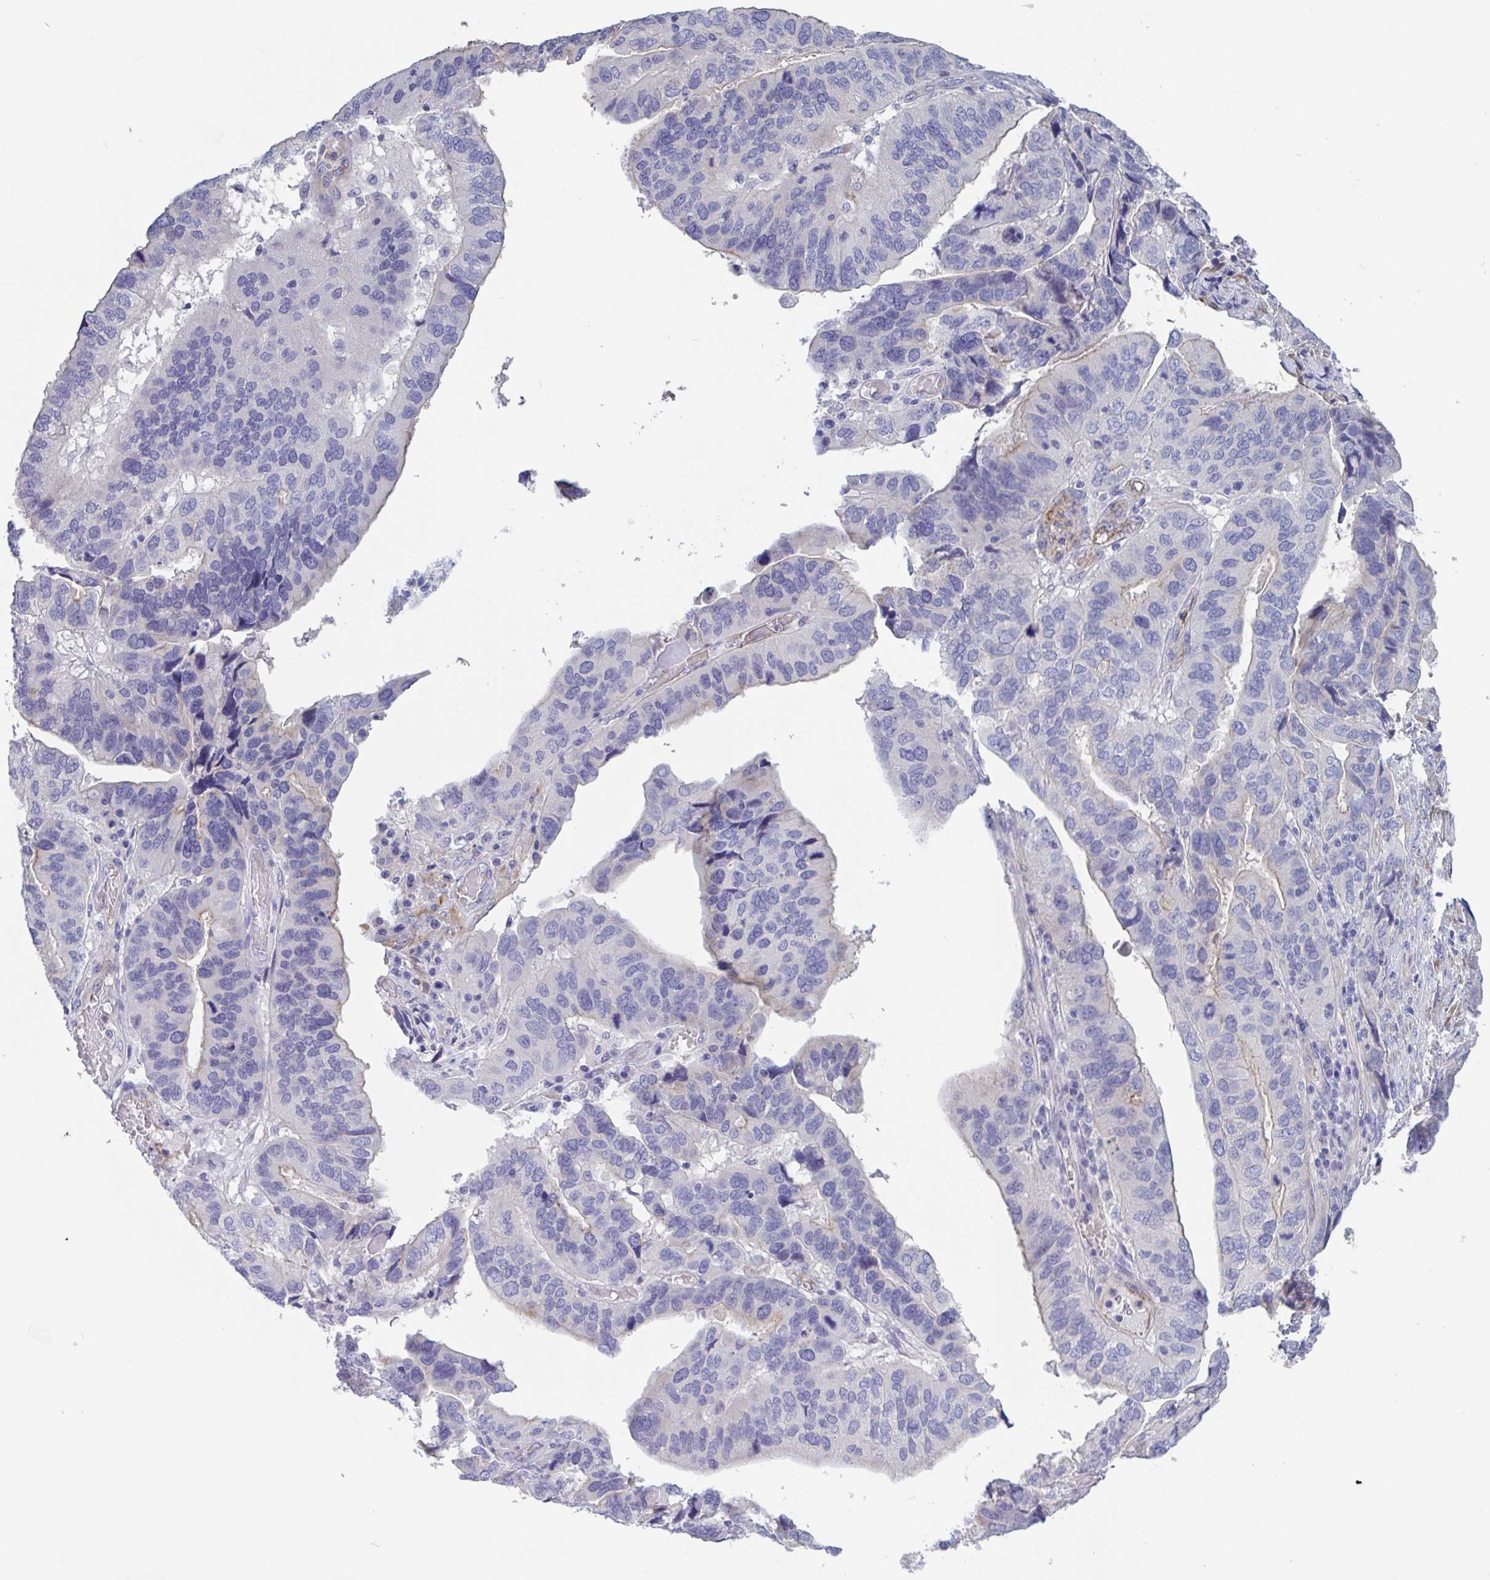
{"staining": {"intensity": "negative", "quantity": "none", "location": "none"}, "tissue": "ovarian cancer", "cell_type": "Tumor cells", "image_type": "cancer", "snomed": [{"axis": "morphology", "description": "Cystadenocarcinoma, serous, NOS"}, {"axis": "topography", "description": "Ovary"}], "caption": "This is an IHC histopathology image of human ovarian cancer. There is no positivity in tumor cells.", "gene": "ST14", "patient": {"sex": "female", "age": 79}}